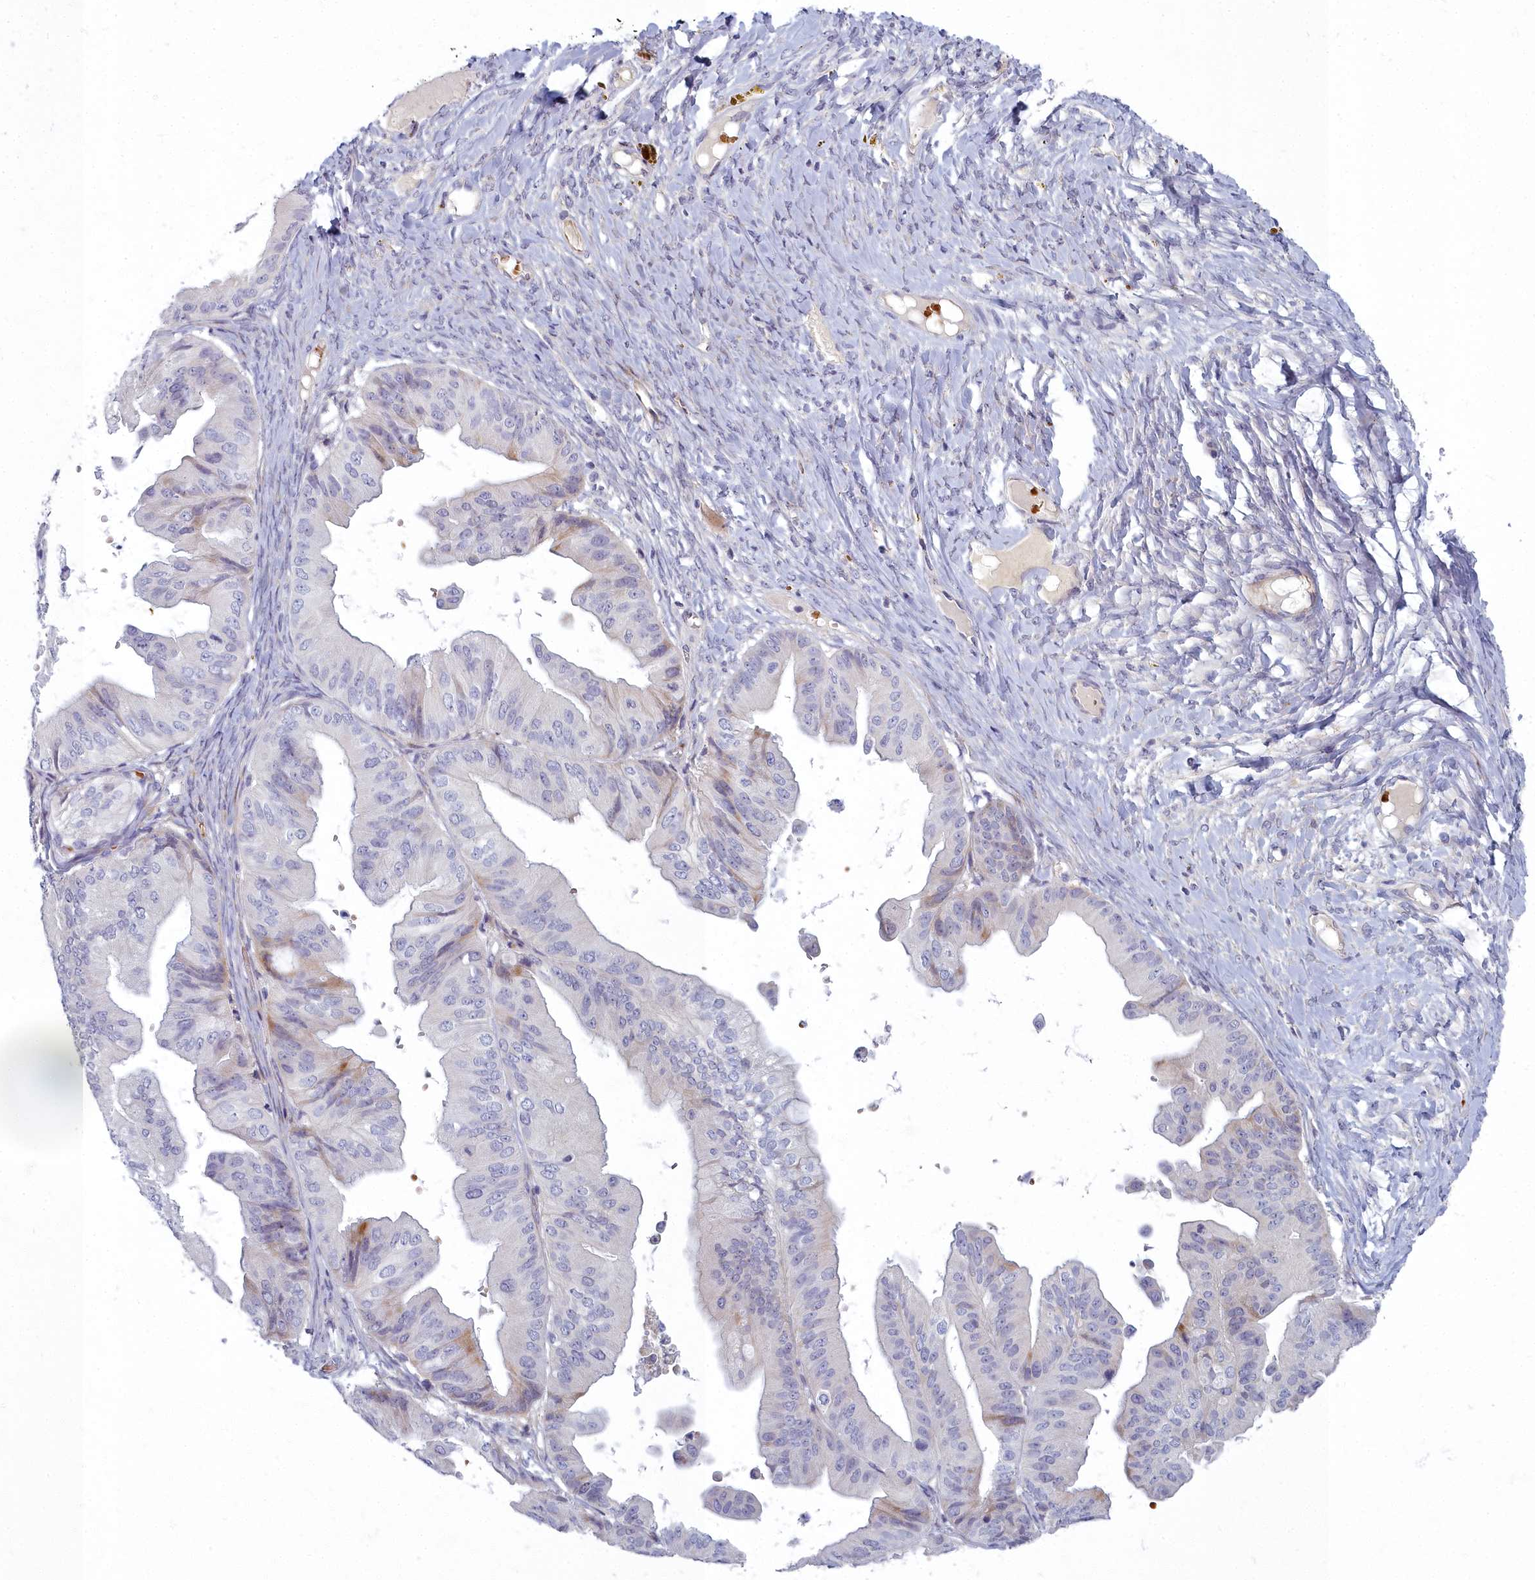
{"staining": {"intensity": "weak", "quantity": "<25%", "location": "cytoplasmic/membranous"}, "tissue": "ovarian cancer", "cell_type": "Tumor cells", "image_type": "cancer", "snomed": [{"axis": "morphology", "description": "Cystadenocarcinoma, mucinous, NOS"}, {"axis": "topography", "description": "Ovary"}], "caption": "Tumor cells are negative for brown protein staining in ovarian mucinous cystadenocarcinoma.", "gene": "ARL15", "patient": {"sex": "female", "age": 61}}